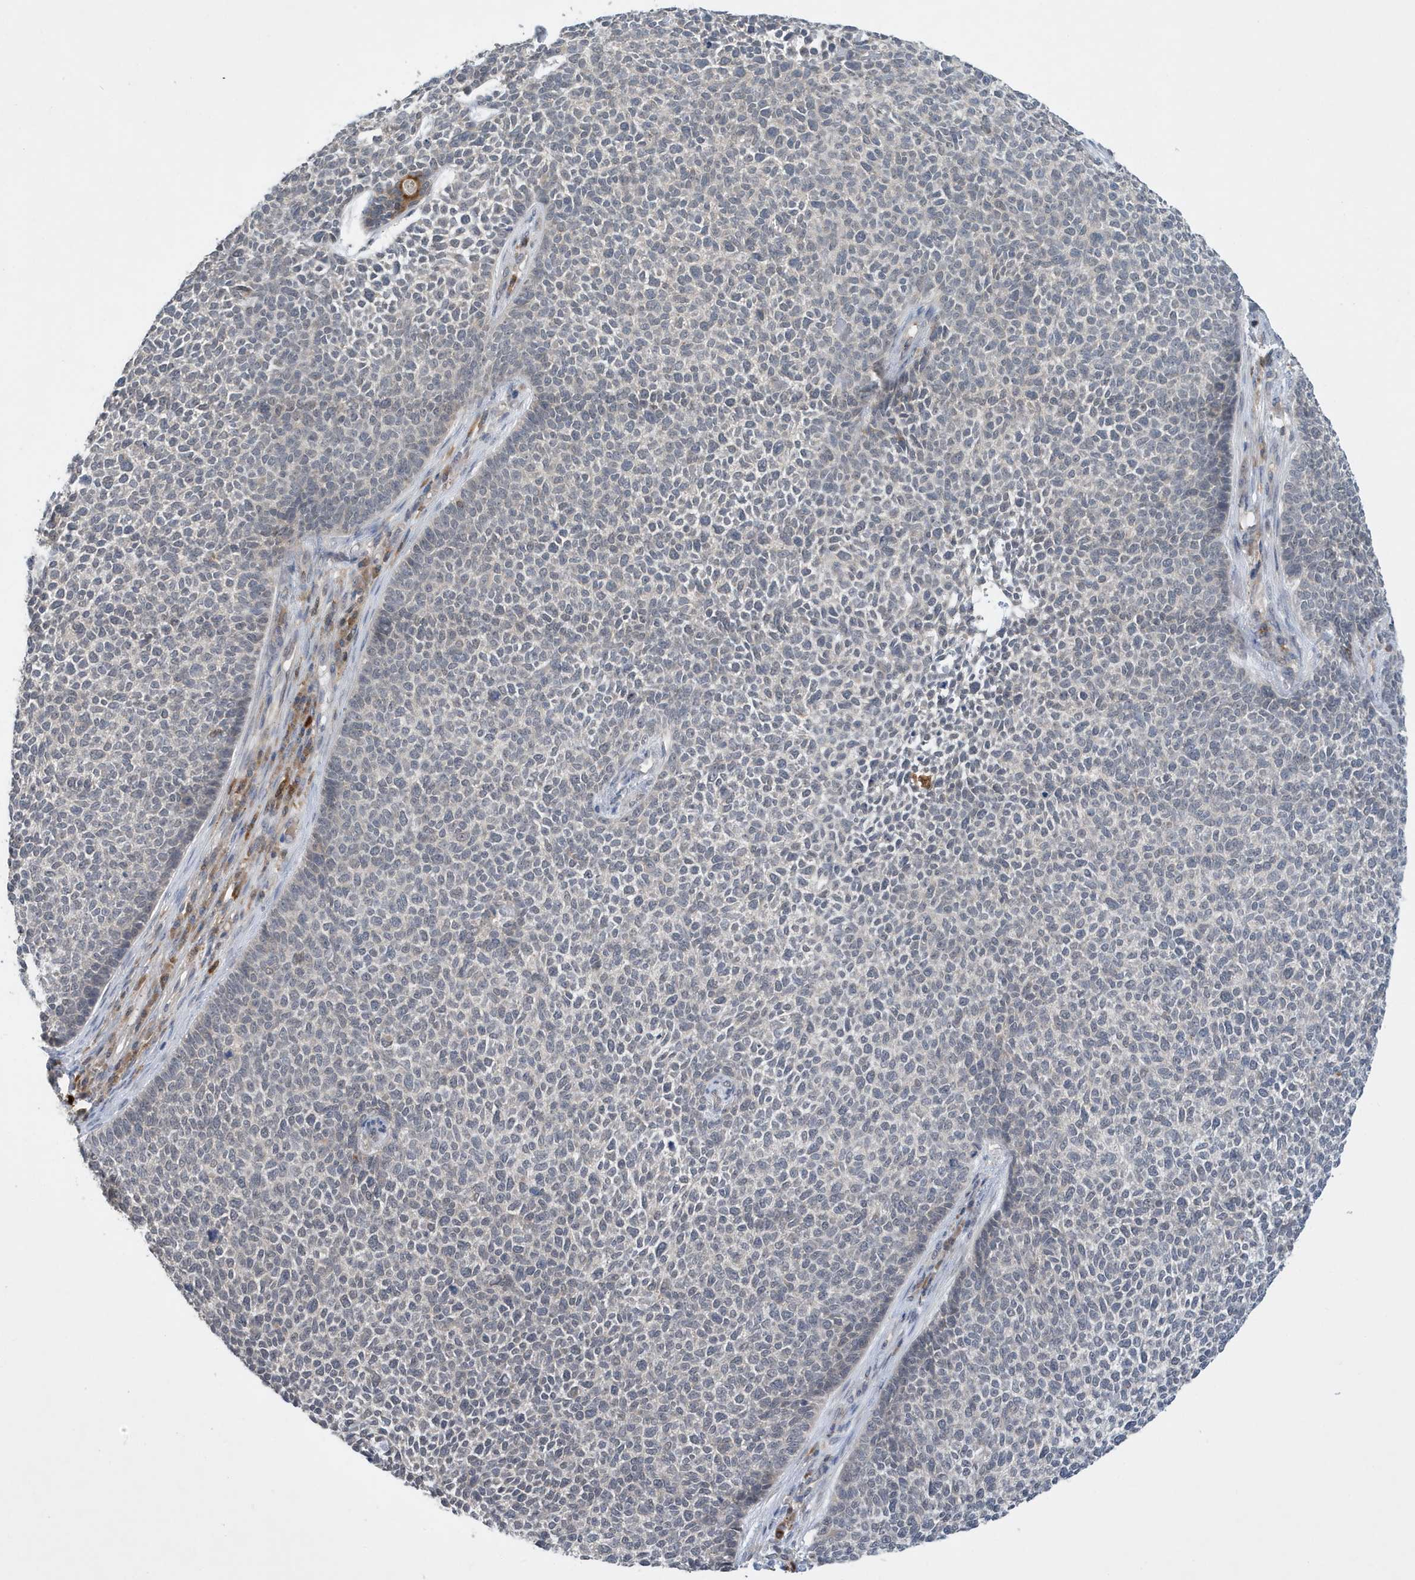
{"staining": {"intensity": "negative", "quantity": "none", "location": "none"}, "tissue": "skin cancer", "cell_type": "Tumor cells", "image_type": "cancer", "snomed": [{"axis": "morphology", "description": "Basal cell carcinoma"}, {"axis": "topography", "description": "Skin"}], "caption": "The IHC micrograph has no significant positivity in tumor cells of skin cancer (basal cell carcinoma) tissue.", "gene": "NSUN3", "patient": {"sex": "female", "age": 84}}